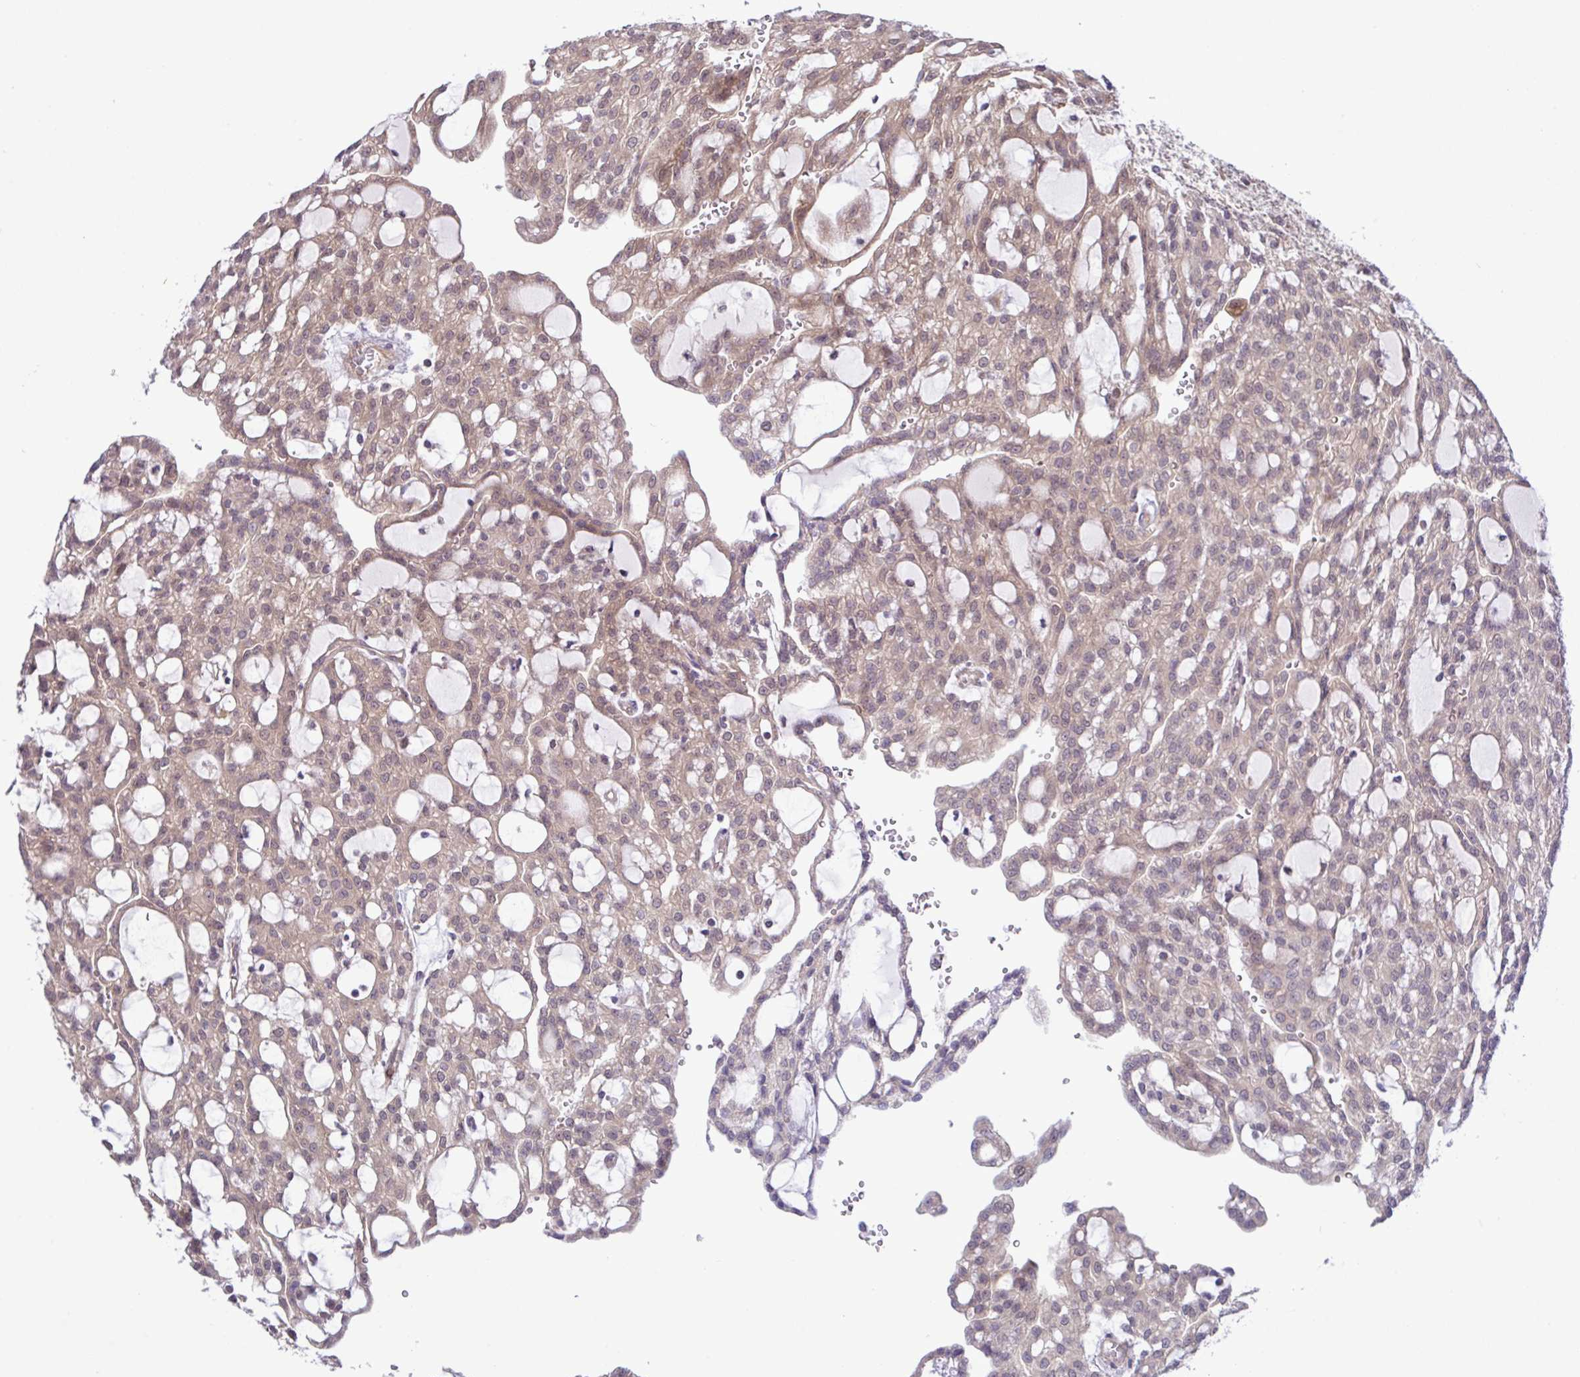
{"staining": {"intensity": "moderate", "quantity": ">75%", "location": "cytoplasmic/membranous,nuclear"}, "tissue": "renal cancer", "cell_type": "Tumor cells", "image_type": "cancer", "snomed": [{"axis": "morphology", "description": "Adenocarcinoma, NOS"}, {"axis": "topography", "description": "Kidney"}], "caption": "Brown immunohistochemical staining in renal cancer (adenocarcinoma) exhibits moderate cytoplasmic/membranous and nuclear staining in about >75% of tumor cells. Using DAB (3,3'-diaminobenzidine) (brown) and hematoxylin (blue) stains, captured at high magnification using brightfield microscopy.", "gene": "CMPK1", "patient": {"sex": "male", "age": 63}}